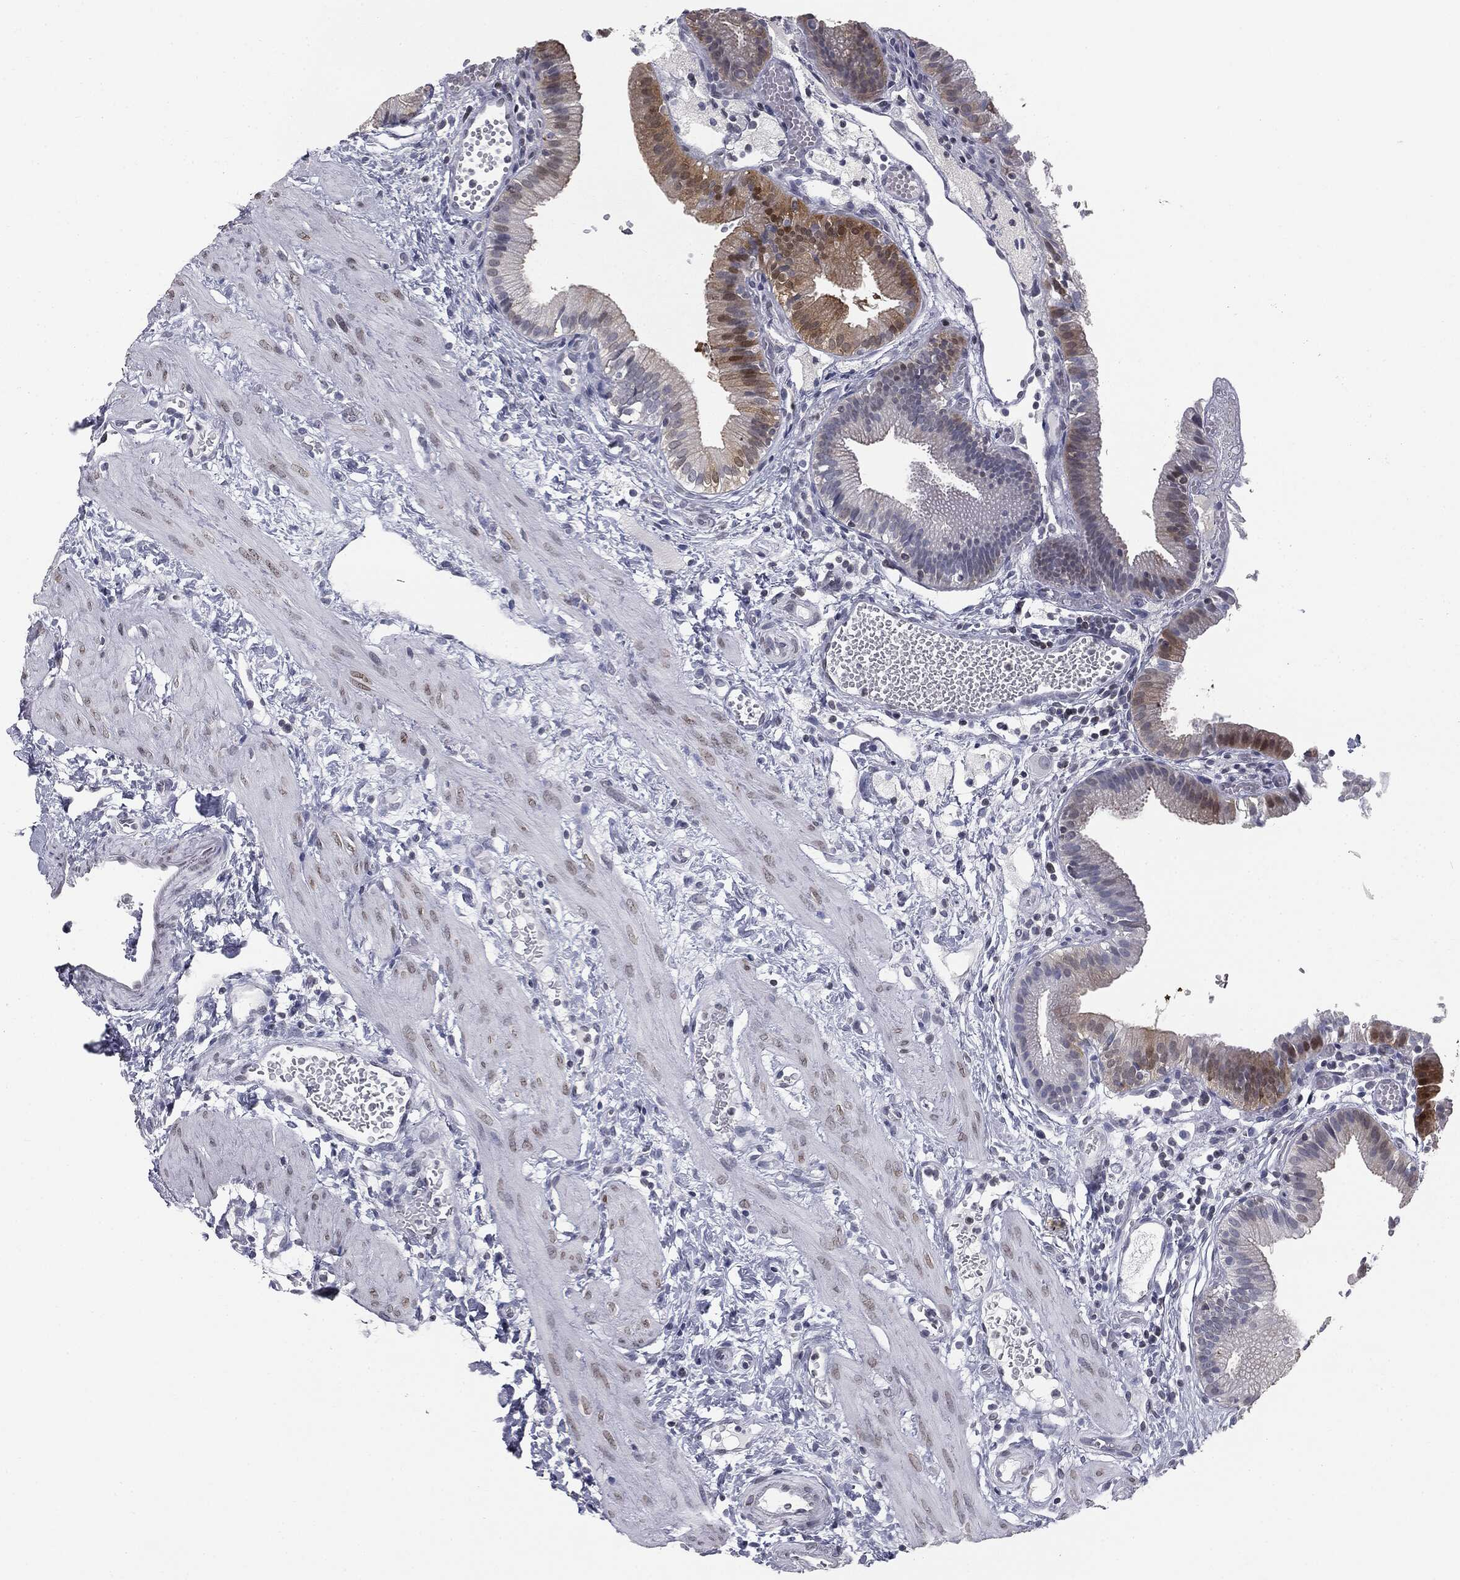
{"staining": {"intensity": "moderate", "quantity": "<25%", "location": "cytoplasmic/membranous,nuclear"}, "tissue": "gallbladder", "cell_type": "Glandular cells", "image_type": "normal", "snomed": [{"axis": "morphology", "description": "Normal tissue, NOS"}, {"axis": "topography", "description": "Gallbladder"}], "caption": "Protein staining displays moderate cytoplasmic/membranous,nuclear staining in about <25% of glandular cells in benign gallbladder. (DAB (3,3'-diaminobenzidine) IHC, brown staining for protein, blue staining for nuclei).", "gene": "ALDOB", "patient": {"sex": "female", "age": 24}}